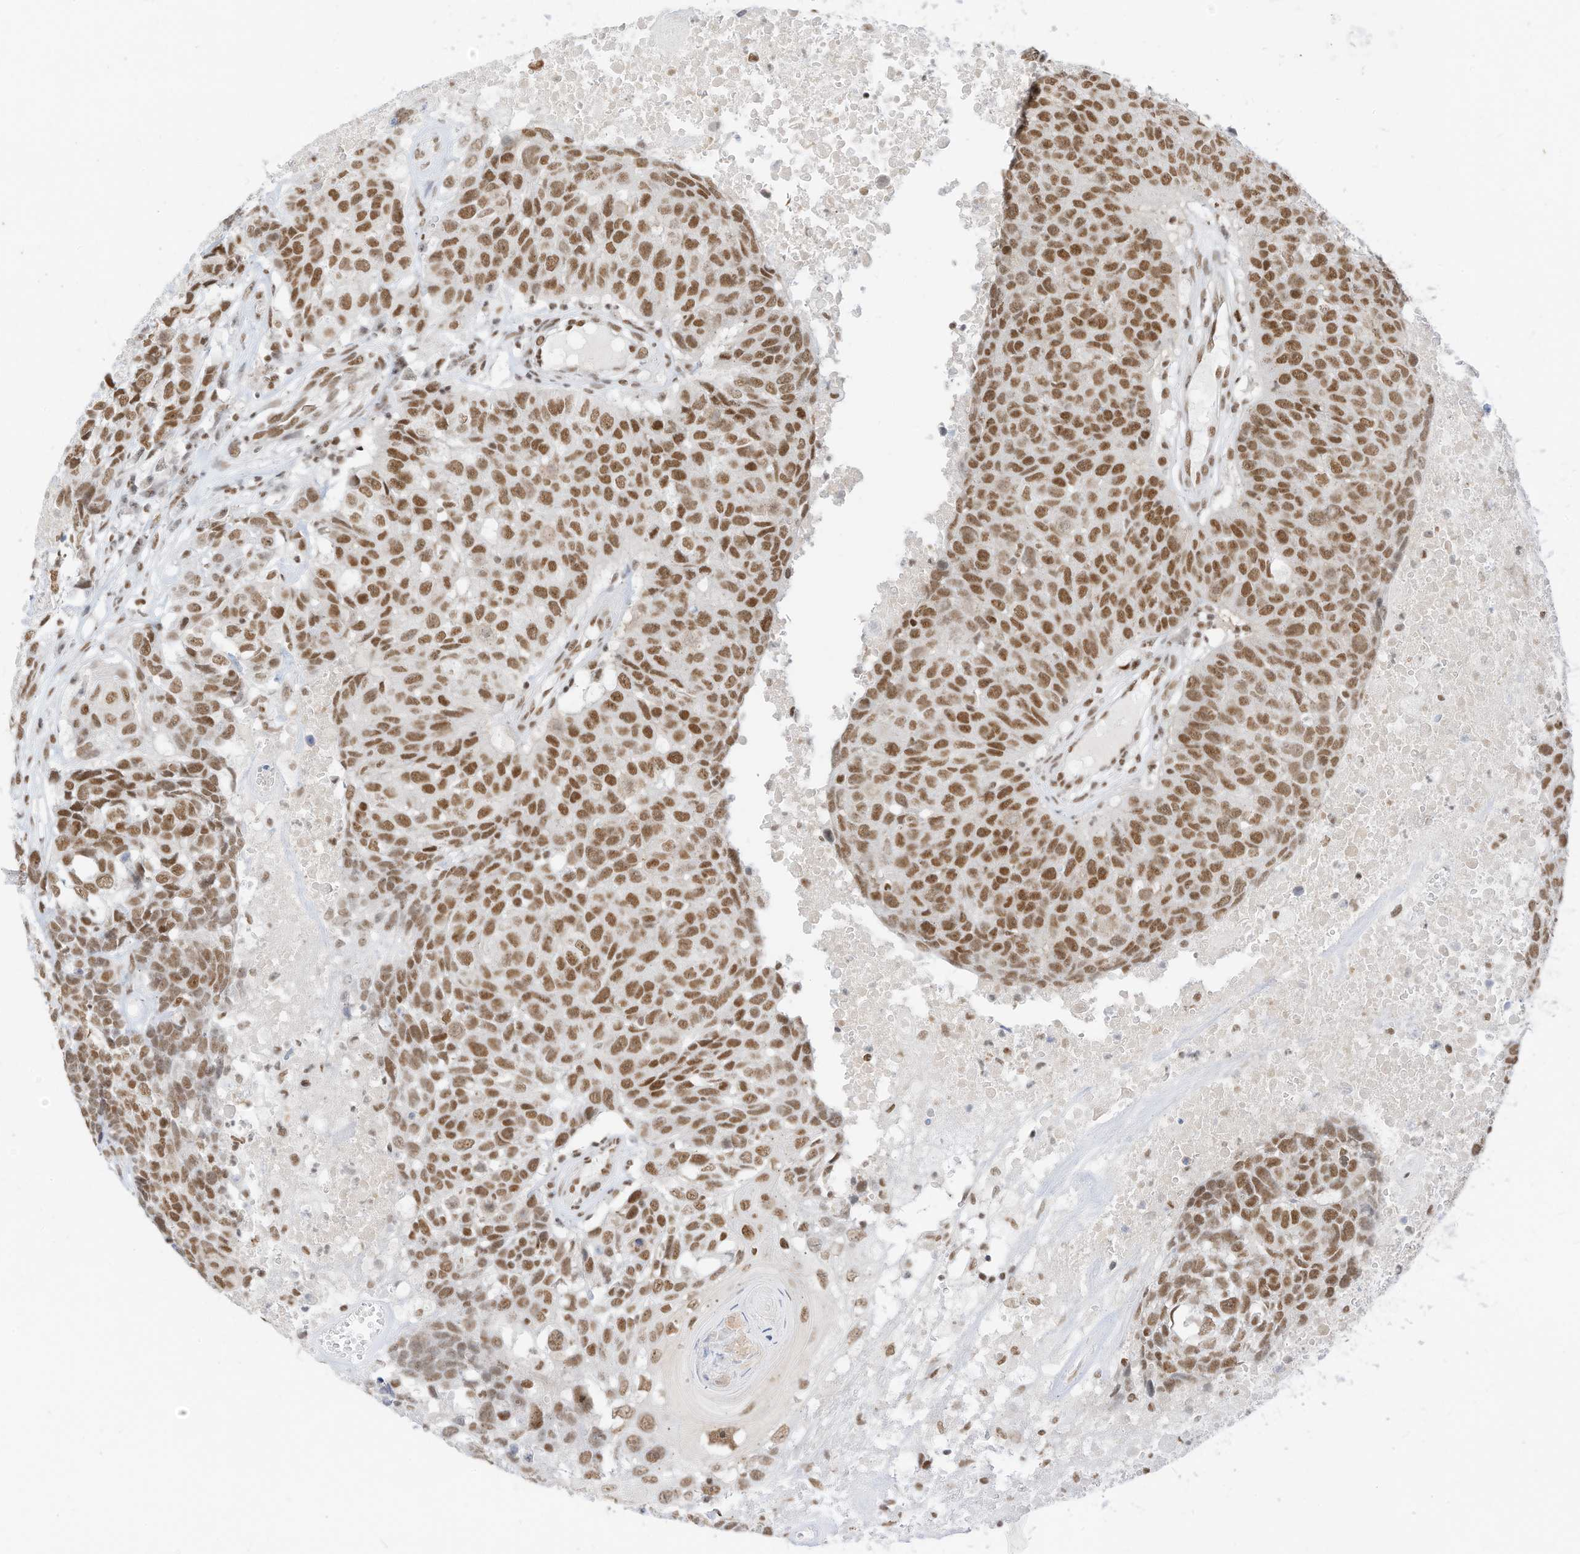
{"staining": {"intensity": "moderate", "quantity": ">75%", "location": "nuclear"}, "tissue": "head and neck cancer", "cell_type": "Tumor cells", "image_type": "cancer", "snomed": [{"axis": "morphology", "description": "Squamous cell carcinoma, NOS"}, {"axis": "topography", "description": "Head-Neck"}], "caption": "Protein expression by immunohistochemistry (IHC) demonstrates moderate nuclear expression in approximately >75% of tumor cells in head and neck squamous cell carcinoma.", "gene": "SMARCA2", "patient": {"sex": "male", "age": 66}}